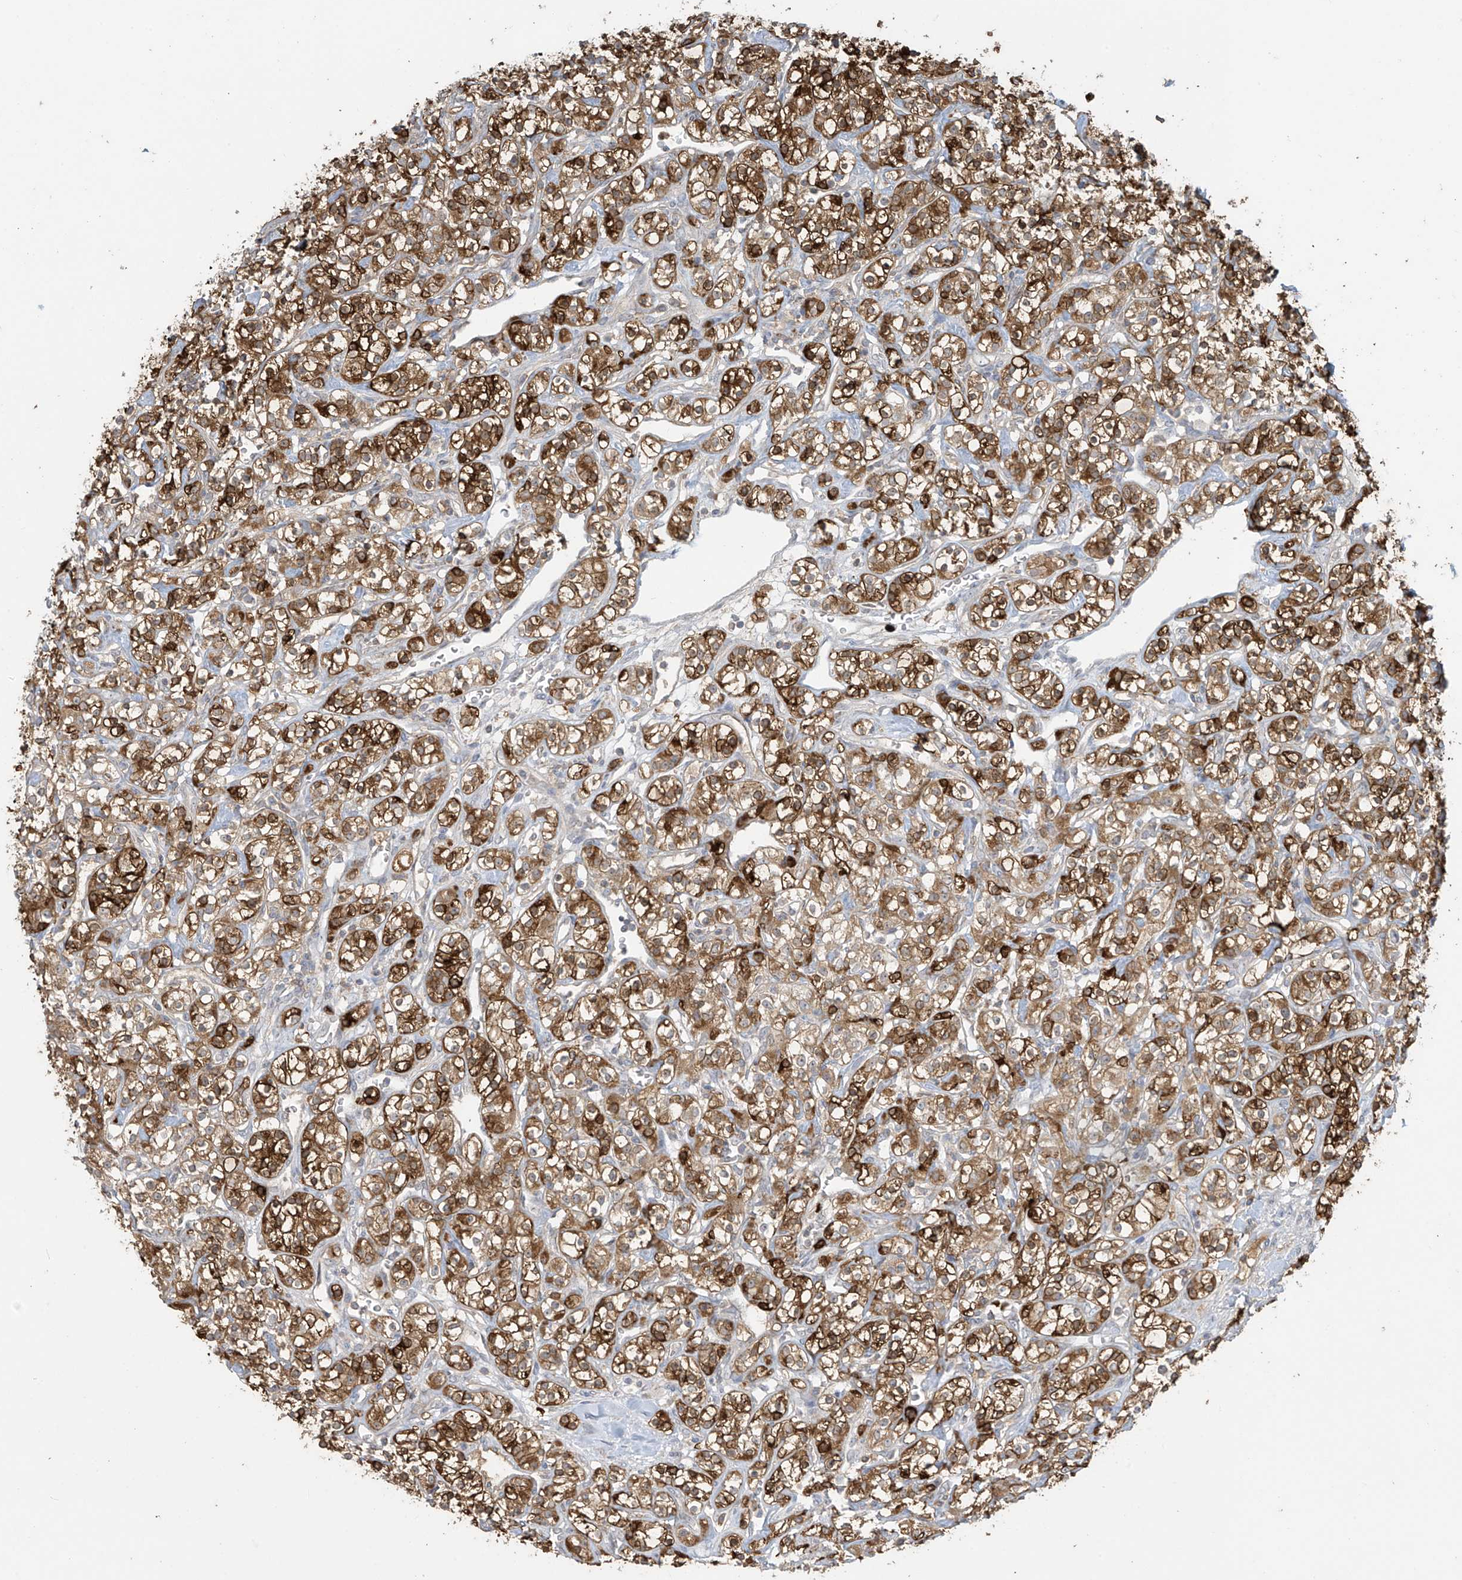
{"staining": {"intensity": "strong", "quantity": ">75%", "location": "cytoplasmic/membranous"}, "tissue": "renal cancer", "cell_type": "Tumor cells", "image_type": "cancer", "snomed": [{"axis": "morphology", "description": "Adenocarcinoma, NOS"}, {"axis": "topography", "description": "Kidney"}], "caption": "Strong cytoplasmic/membranous staining is present in approximately >75% of tumor cells in renal adenocarcinoma.", "gene": "TAGAP", "patient": {"sex": "male", "age": 77}}